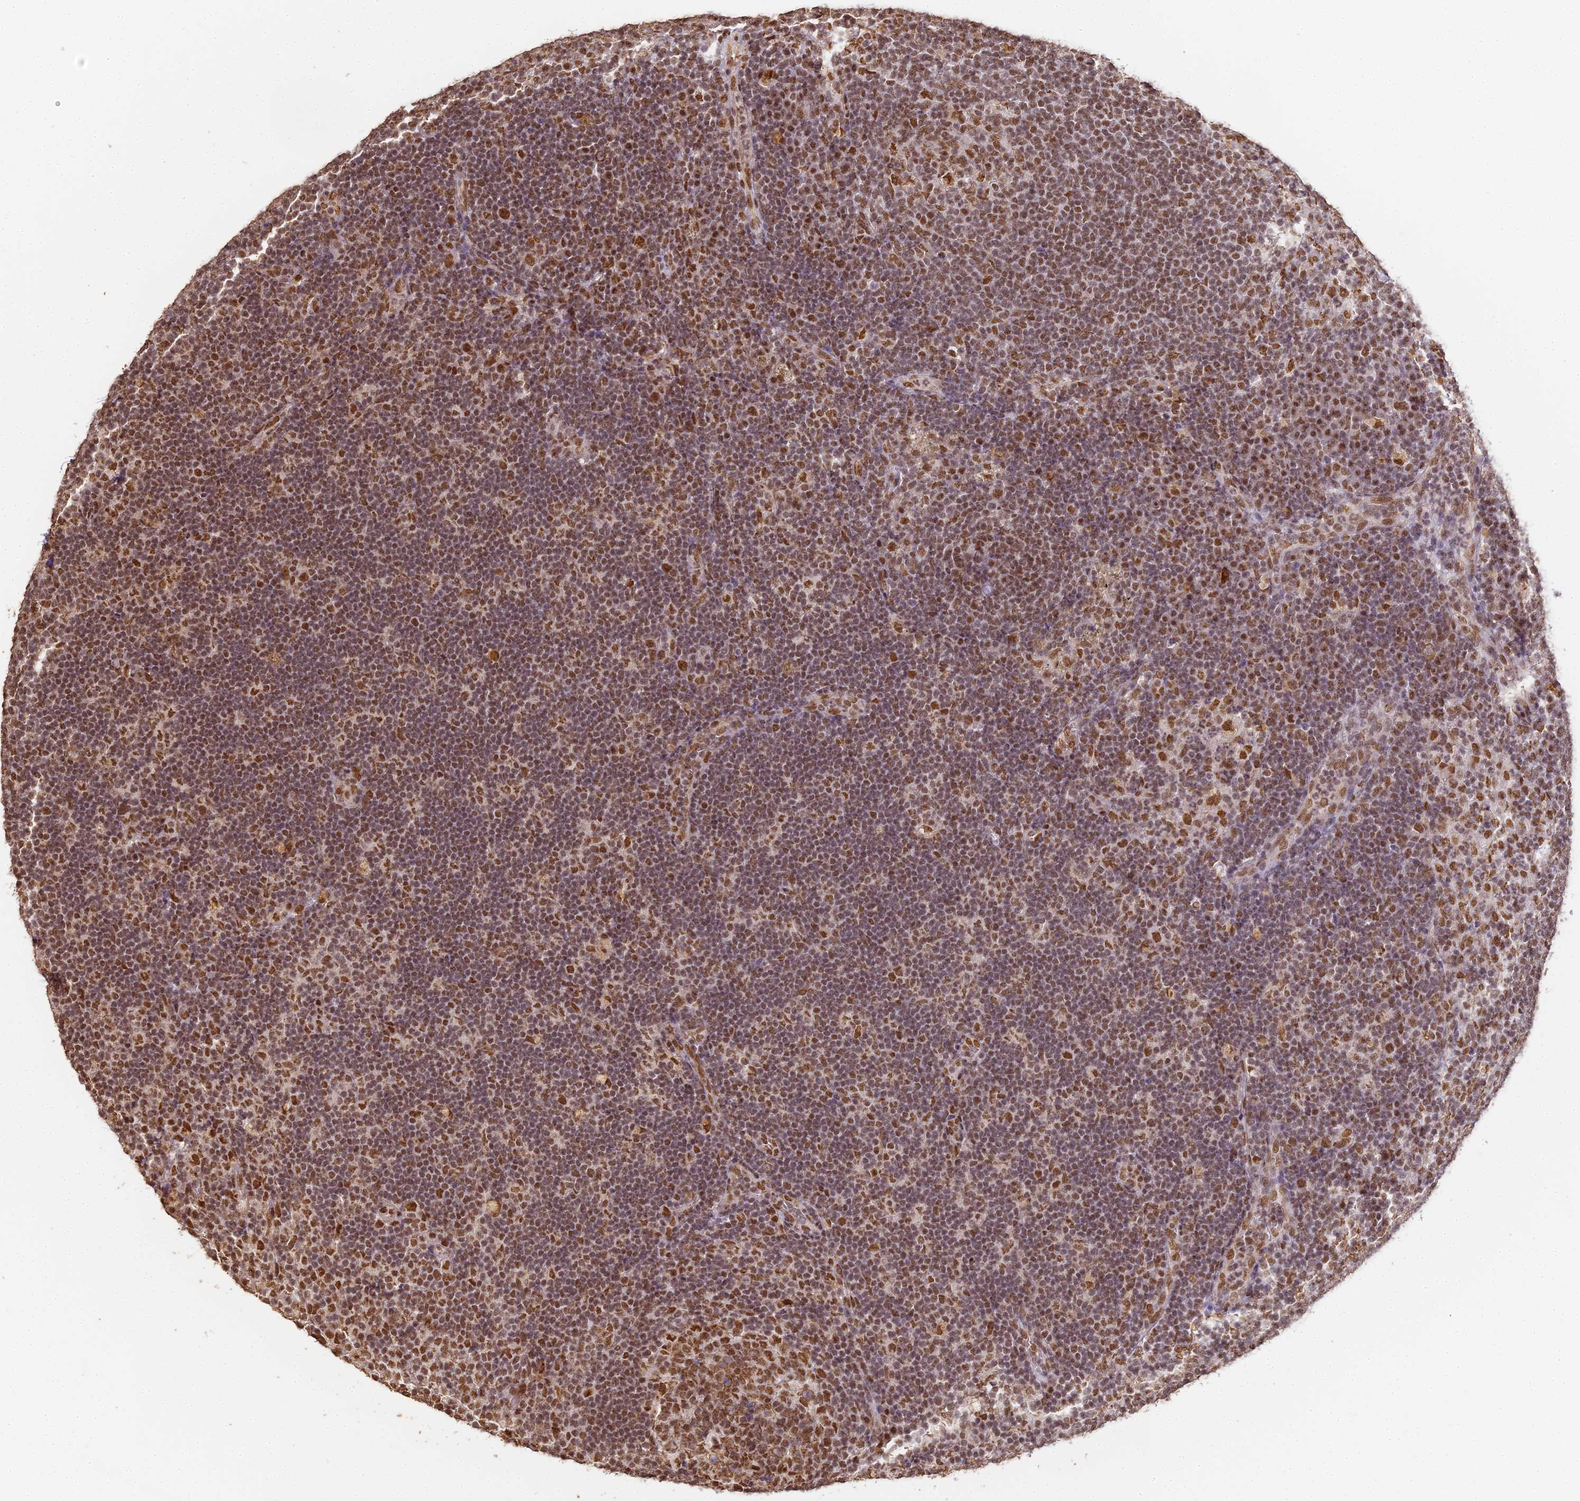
{"staining": {"intensity": "moderate", "quantity": ">75%", "location": "nuclear"}, "tissue": "lymph node", "cell_type": "Germinal center cells", "image_type": "normal", "snomed": [{"axis": "morphology", "description": "Normal tissue, NOS"}, {"axis": "topography", "description": "Lymph node"}], "caption": "Lymph node stained for a protein exhibits moderate nuclear positivity in germinal center cells. (brown staining indicates protein expression, while blue staining denotes nuclei).", "gene": "HNRNPA1", "patient": {"sex": "female", "age": 70}}